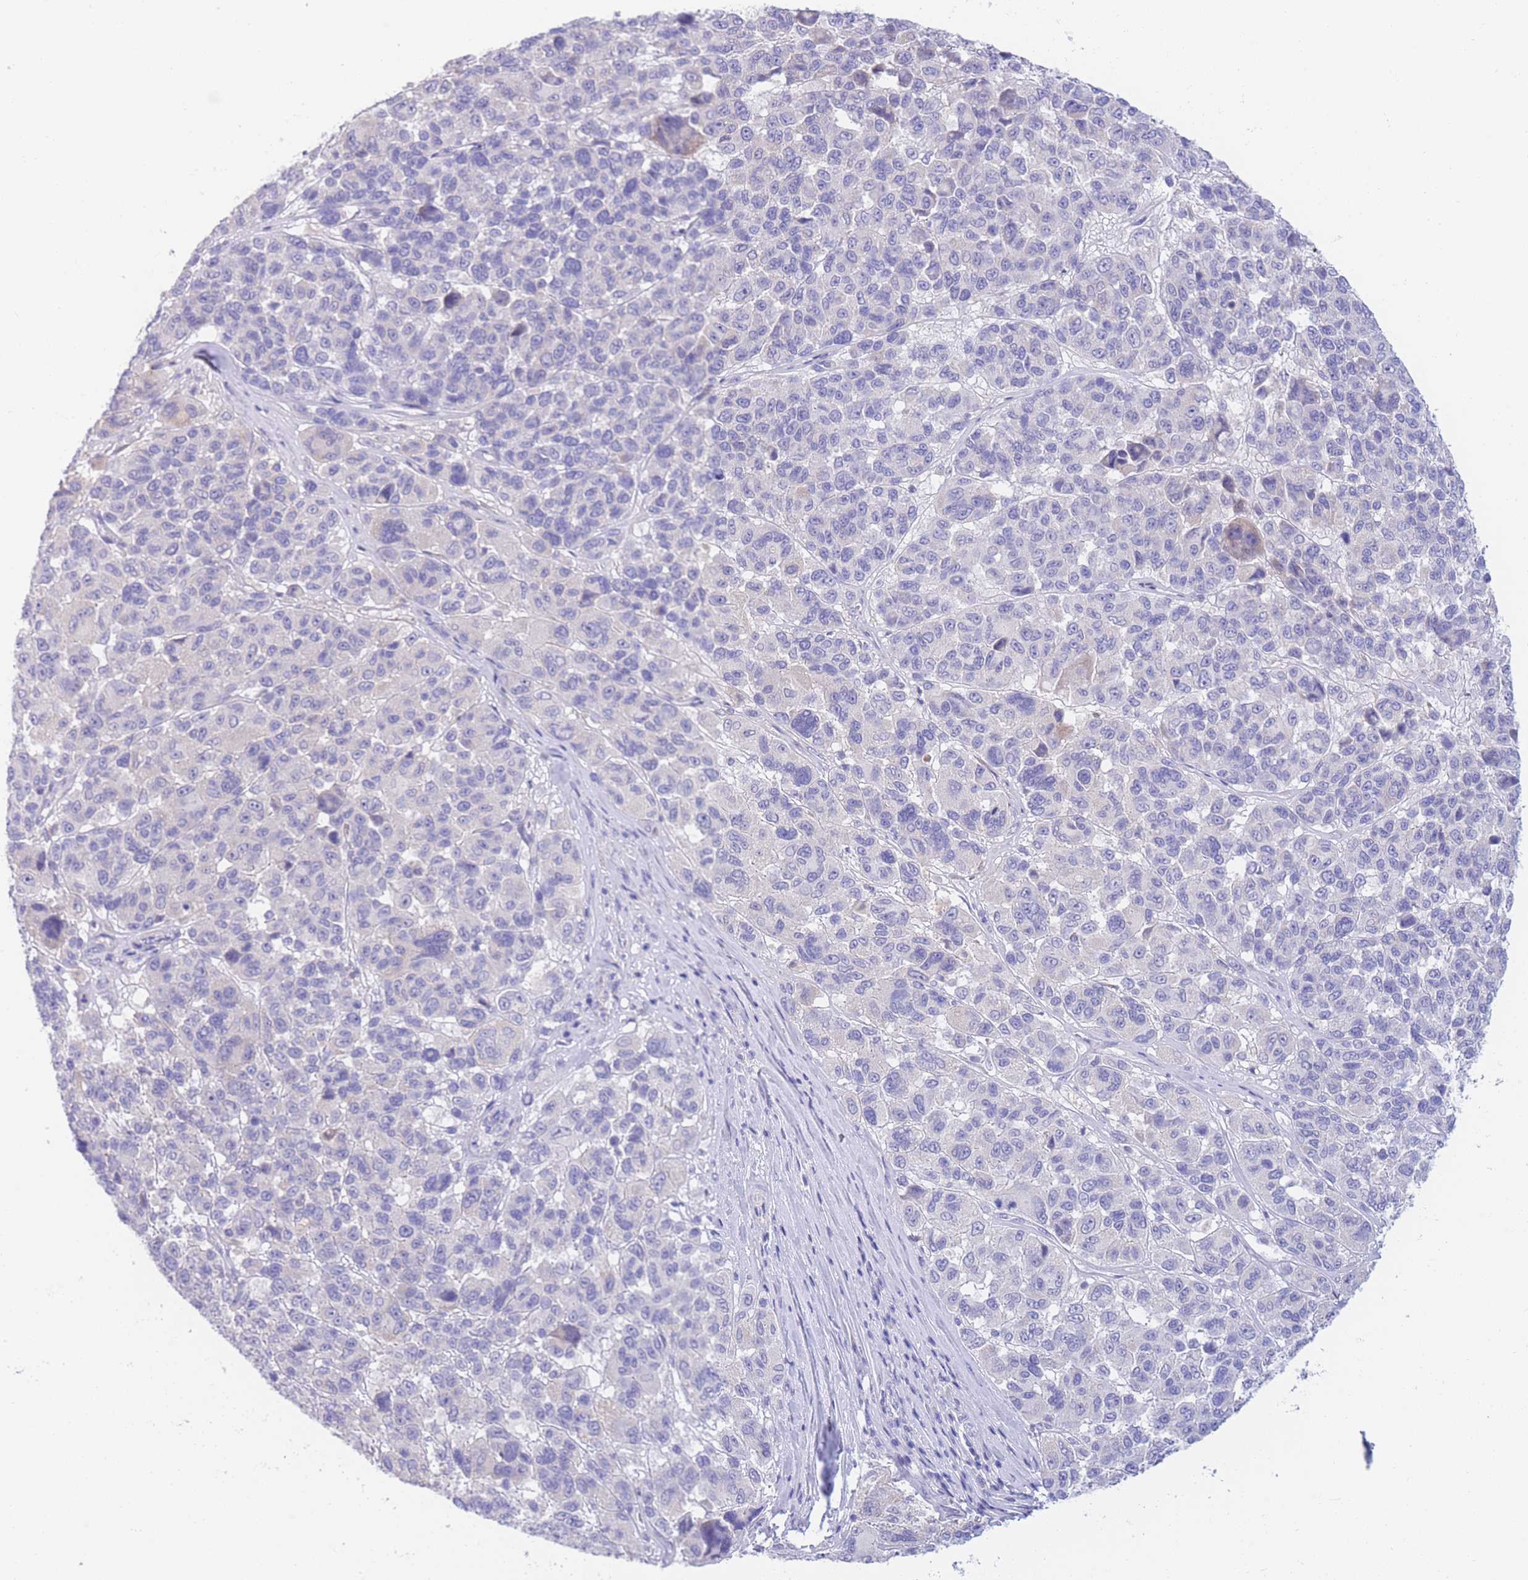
{"staining": {"intensity": "negative", "quantity": "none", "location": "none"}, "tissue": "melanoma", "cell_type": "Tumor cells", "image_type": "cancer", "snomed": [{"axis": "morphology", "description": "Malignant melanoma, NOS"}, {"axis": "topography", "description": "Skin"}], "caption": "The photomicrograph reveals no significant staining in tumor cells of melanoma.", "gene": "PCDHB3", "patient": {"sex": "female", "age": 66}}